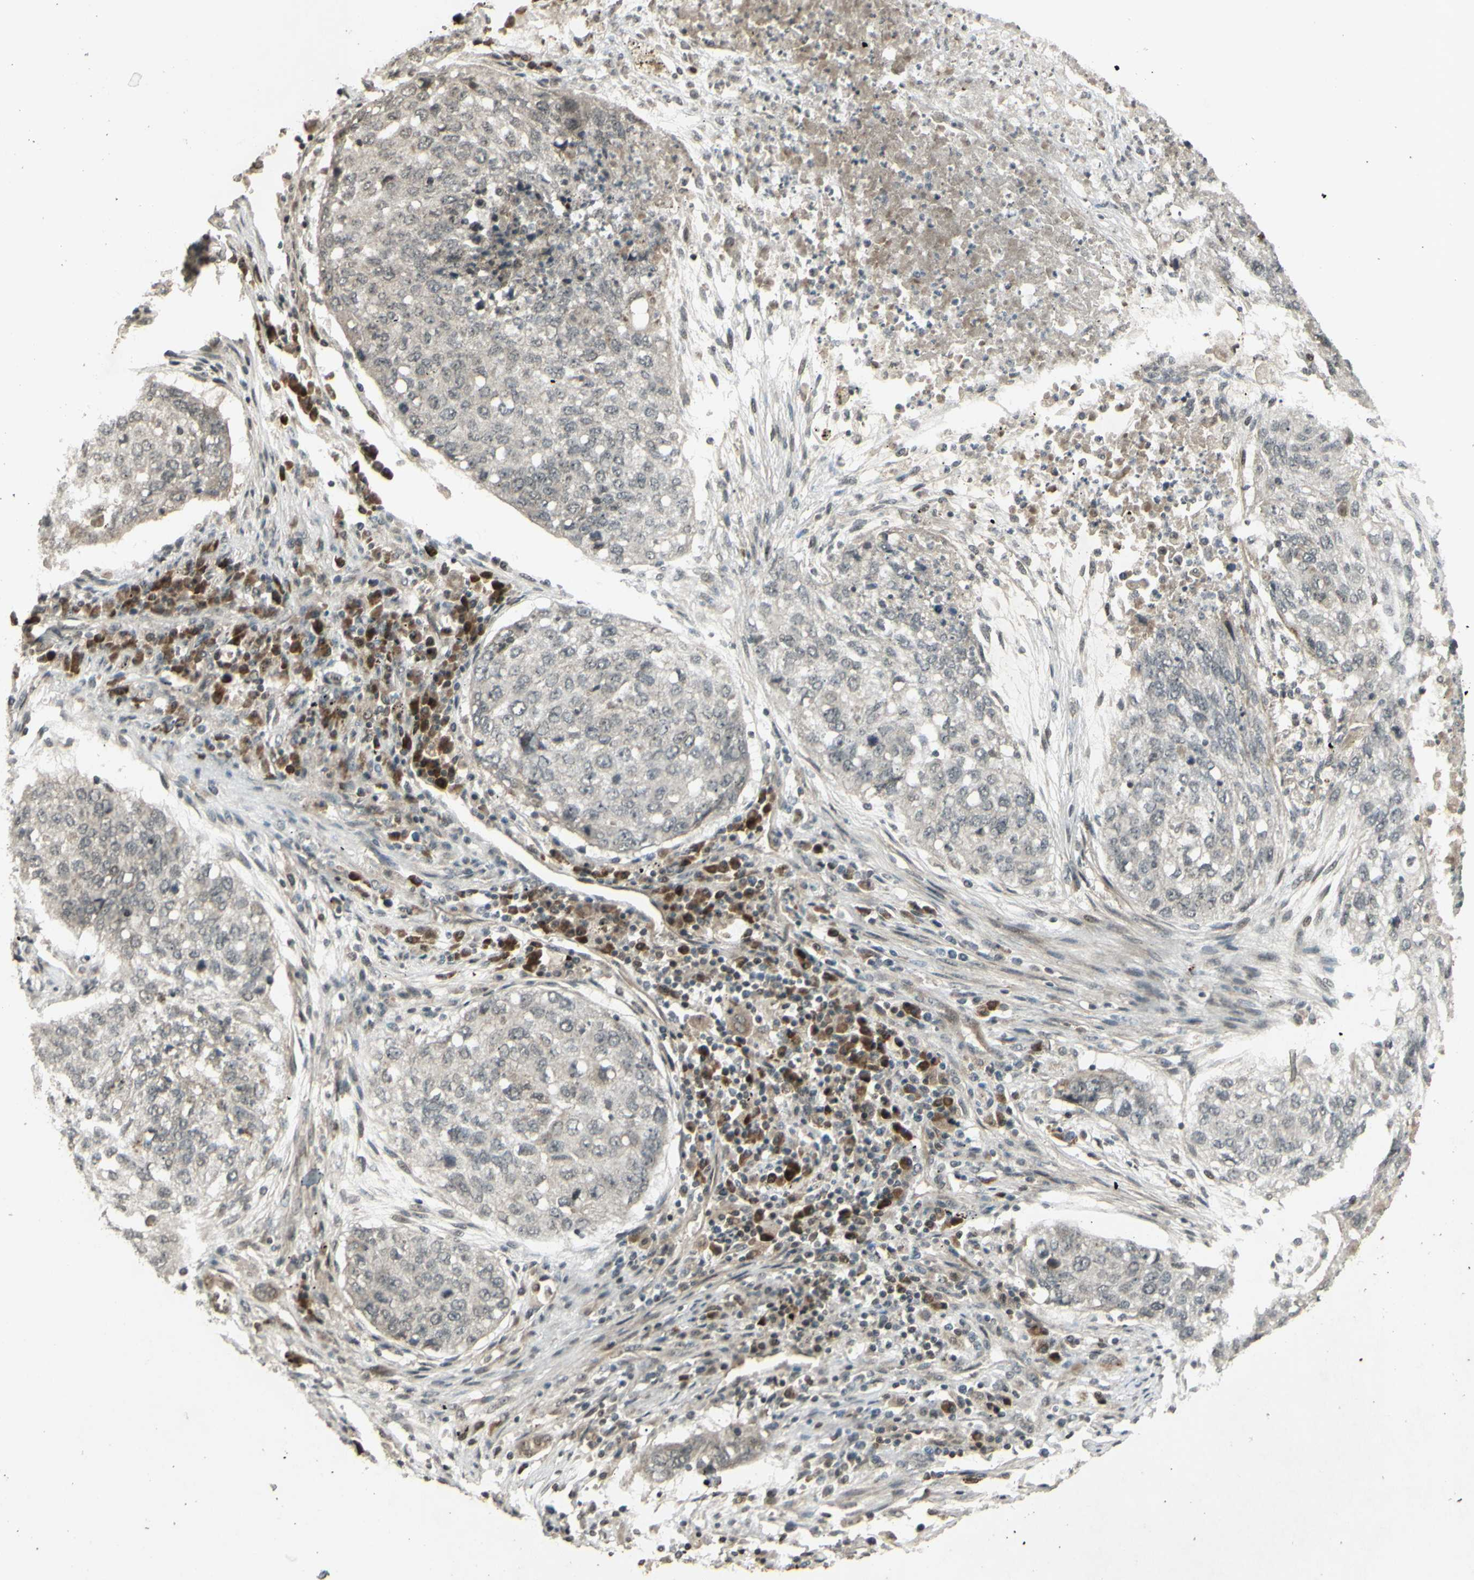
{"staining": {"intensity": "weak", "quantity": "25%-75%", "location": "cytoplasmic/membranous"}, "tissue": "lung cancer", "cell_type": "Tumor cells", "image_type": "cancer", "snomed": [{"axis": "morphology", "description": "Squamous cell carcinoma, NOS"}, {"axis": "topography", "description": "Lung"}], "caption": "Protein staining of squamous cell carcinoma (lung) tissue reveals weak cytoplasmic/membranous expression in about 25%-75% of tumor cells.", "gene": "BLNK", "patient": {"sex": "female", "age": 63}}